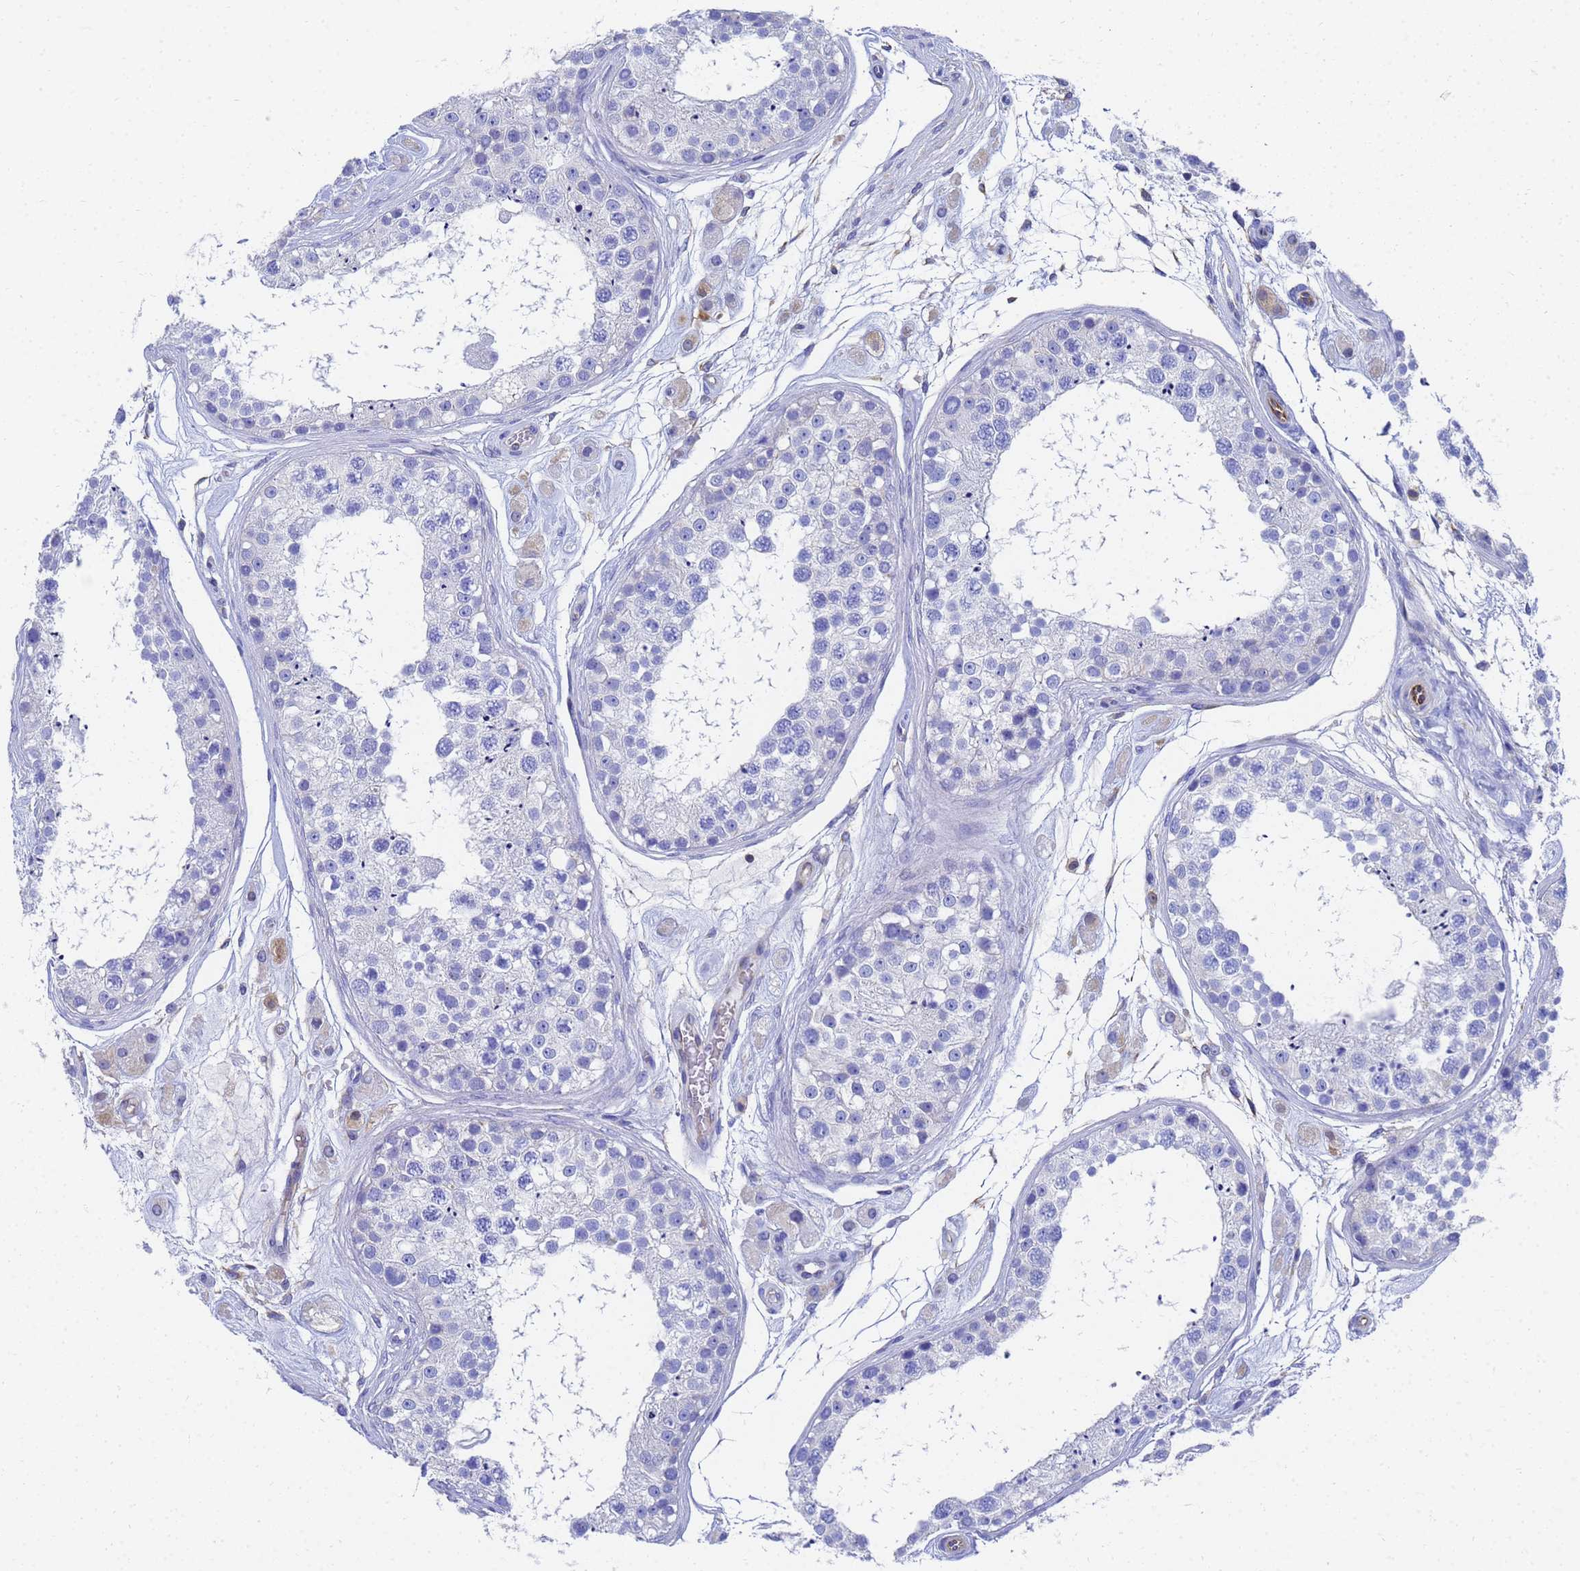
{"staining": {"intensity": "negative", "quantity": "none", "location": "none"}, "tissue": "testis", "cell_type": "Cells in seminiferous ducts", "image_type": "normal", "snomed": [{"axis": "morphology", "description": "Normal tissue, NOS"}, {"axis": "topography", "description": "Testis"}], "caption": "Immunohistochemistry (IHC) micrograph of unremarkable testis: human testis stained with DAB (3,3'-diaminobenzidine) displays no significant protein staining in cells in seminiferous ducts. (Brightfield microscopy of DAB (3,3'-diaminobenzidine) immunohistochemistry at high magnification).", "gene": "GCHFR", "patient": {"sex": "male", "age": 25}}